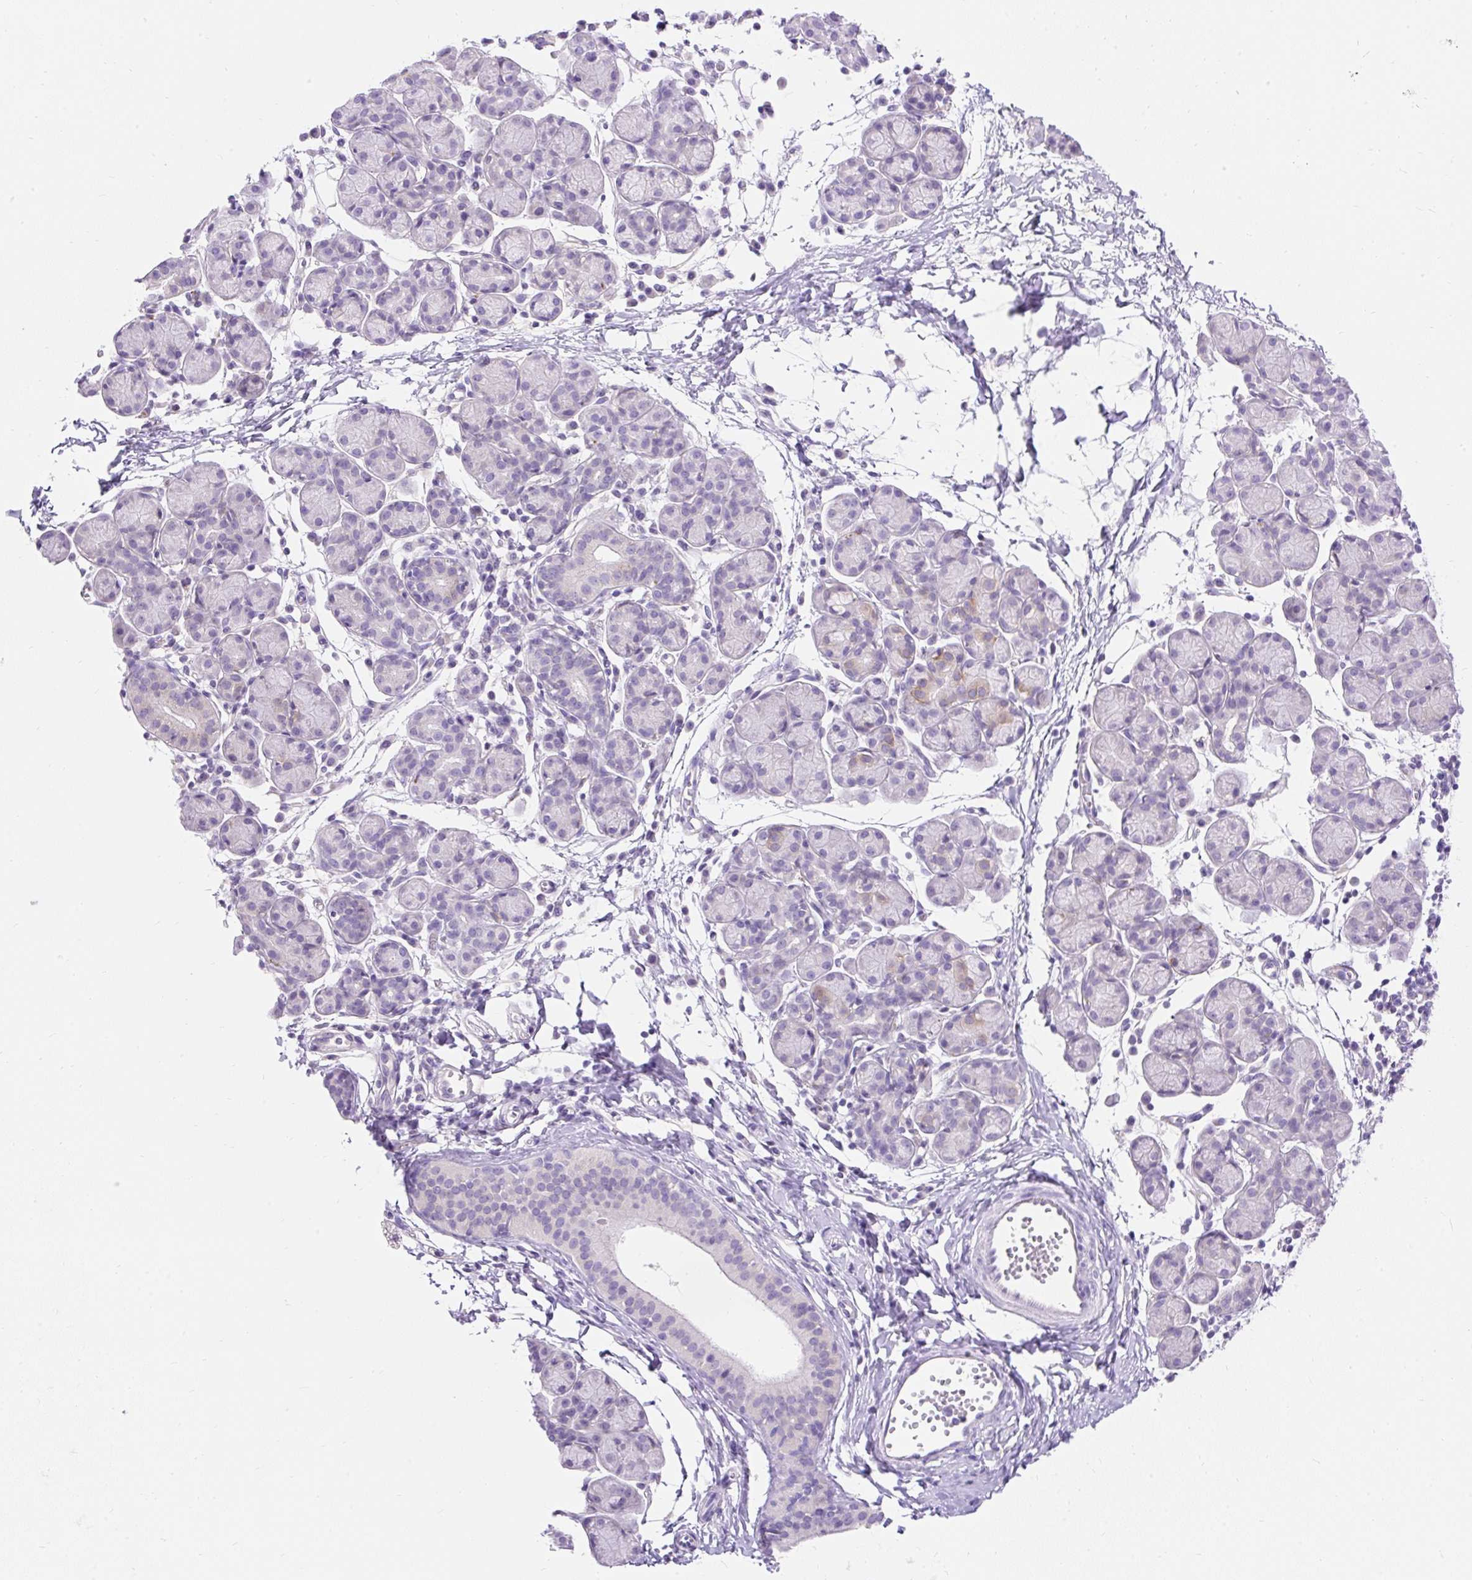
{"staining": {"intensity": "weak", "quantity": "<25%", "location": "cytoplasmic/membranous"}, "tissue": "salivary gland", "cell_type": "Glandular cells", "image_type": "normal", "snomed": [{"axis": "morphology", "description": "Normal tissue, NOS"}, {"axis": "morphology", "description": "Inflammation, NOS"}, {"axis": "topography", "description": "Lymph node"}, {"axis": "topography", "description": "Salivary gland"}], "caption": "High power microscopy micrograph of an immunohistochemistry (IHC) histopathology image of benign salivary gland, revealing no significant staining in glandular cells.", "gene": "TMEM150C", "patient": {"sex": "male", "age": 3}}